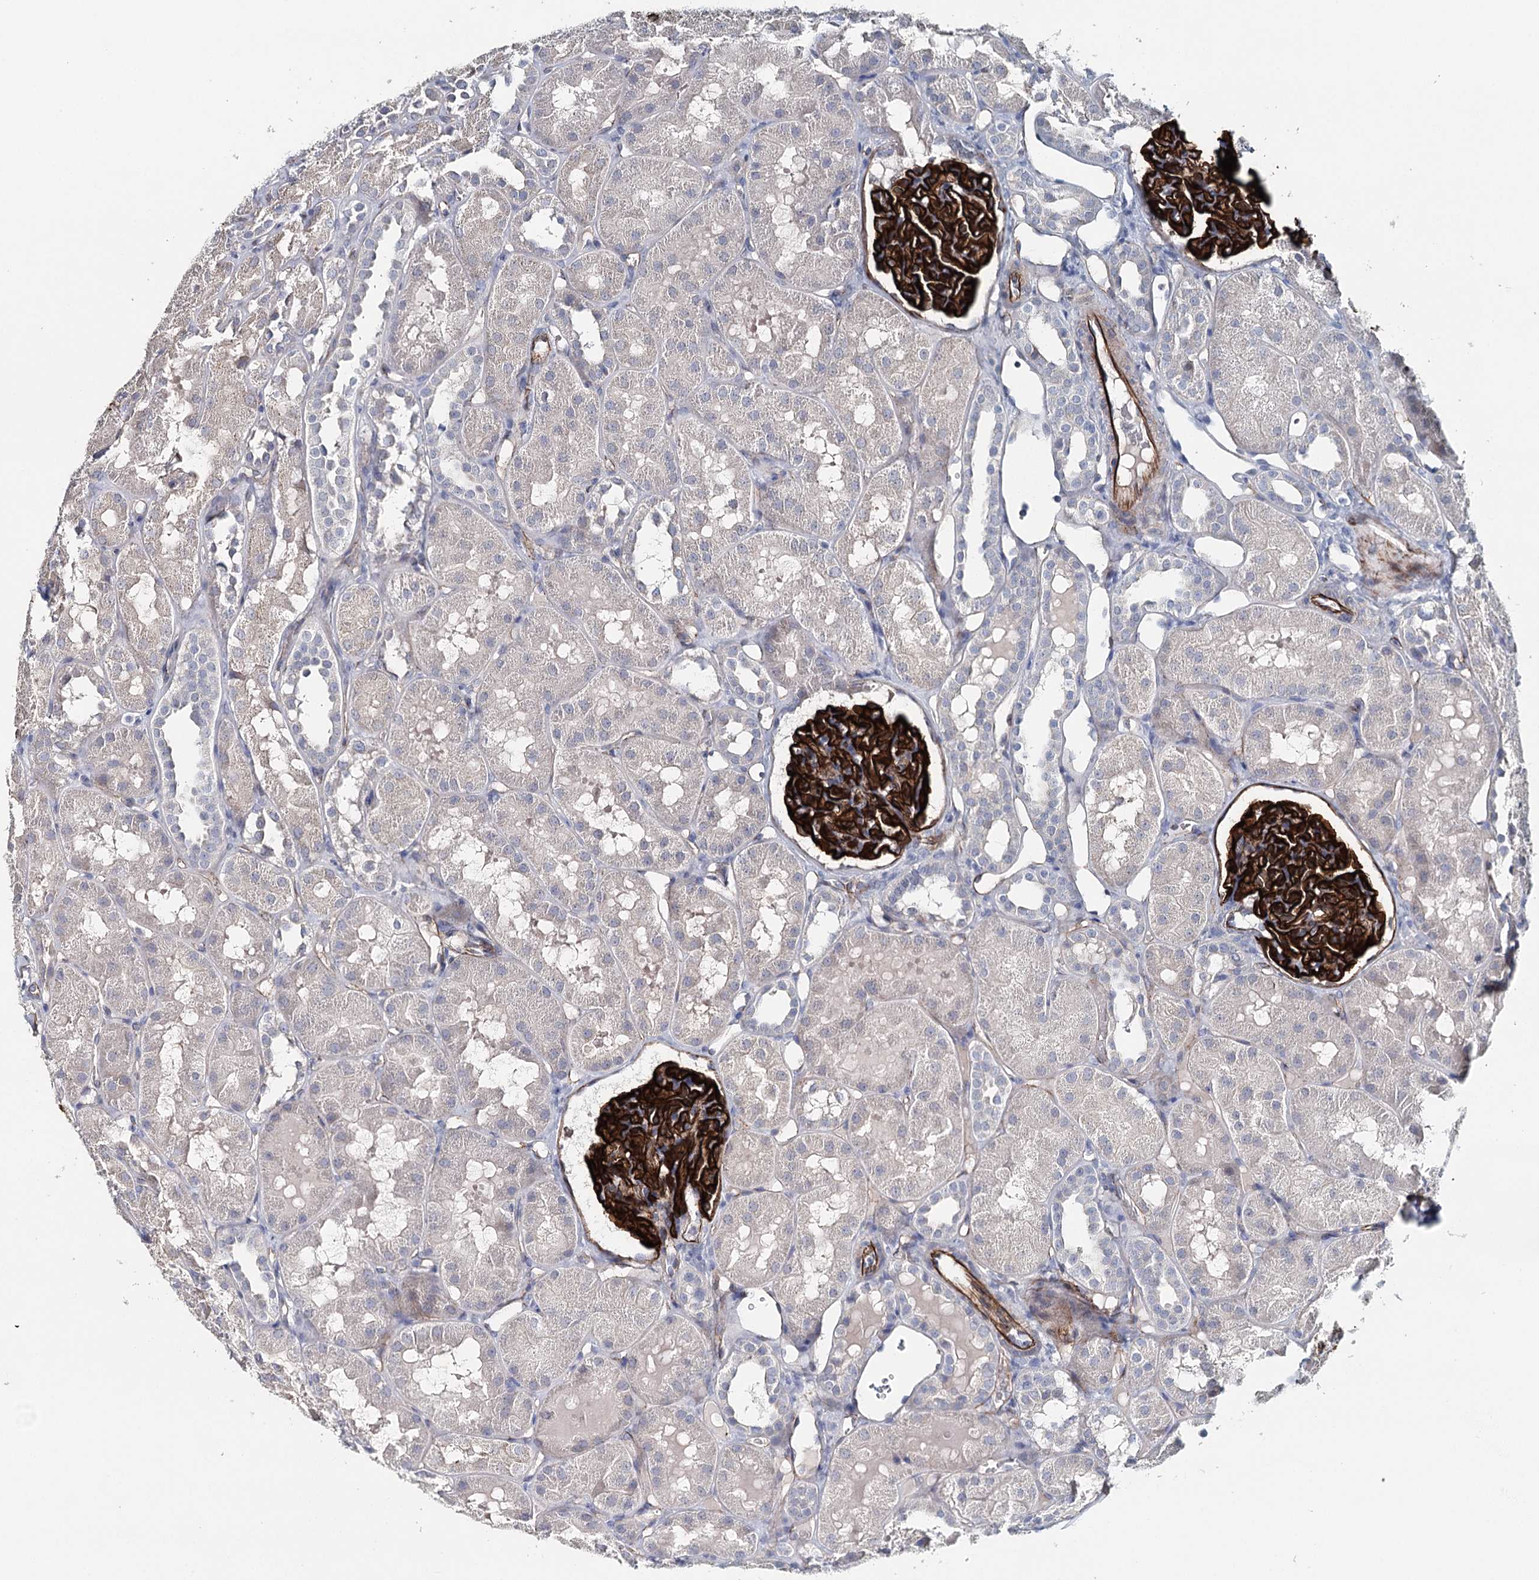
{"staining": {"intensity": "strong", "quantity": ">75%", "location": "cytoplasmic/membranous"}, "tissue": "kidney", "cell_type": "Cells in glomeruli", "image_type": "normal", "snomed": [{"axis": "morphology", "description": "Normal tissue, NOS"}, {"axis": "topography", "description": "Kidney"}, {"axis": "topography", "description": "Urinary bladder"}], "caption": "Protein staining of benign kidney reveals strong cytoplasmic/membranous positivity in about >75% of cells in glomeruli.", "gene": "SYNPO", "patient": {"sex": "male", "age": 16}}